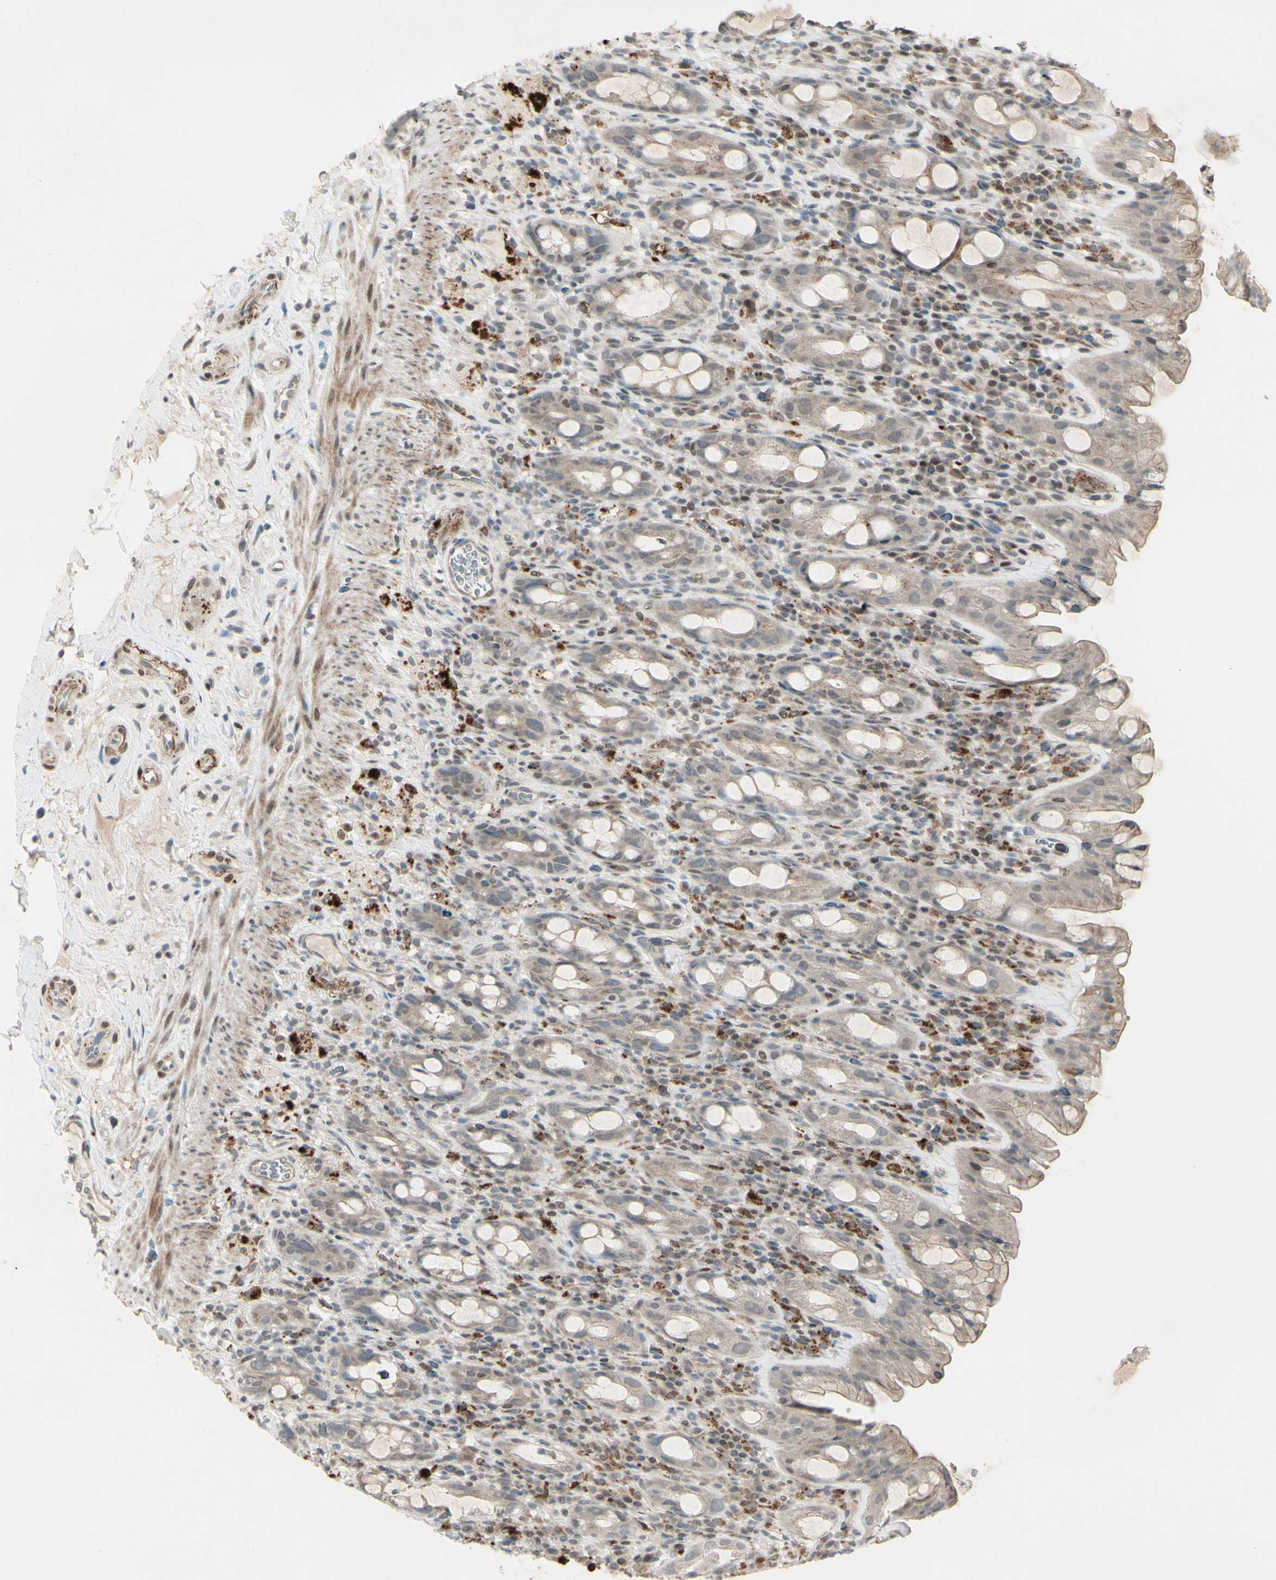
{"staining": {"intensity": "weak", "quantity": ">75%", "location": "cytoplasmic/membranous"}, "tissue": "rectum", "cell_type": "Glandular cells", "image_type": "normal", "snomed": [{"axis": "morphology", "description": "Normal tissue, NOS"}, {"axis": "topography", "description": "Rectum"}], "caption": "A low amount of weak cytoplasmic/membranous expression is seen in approximately >75% of glandular cells in unremarkable rectum. The staining was performed using DAB to visualize the protein expression in brown, while the nuclei were stained in blue with hematoxylin (Magnification: 20x).", "gene": "FGFR2", "patient": {"sex": "male", "age": 44}}